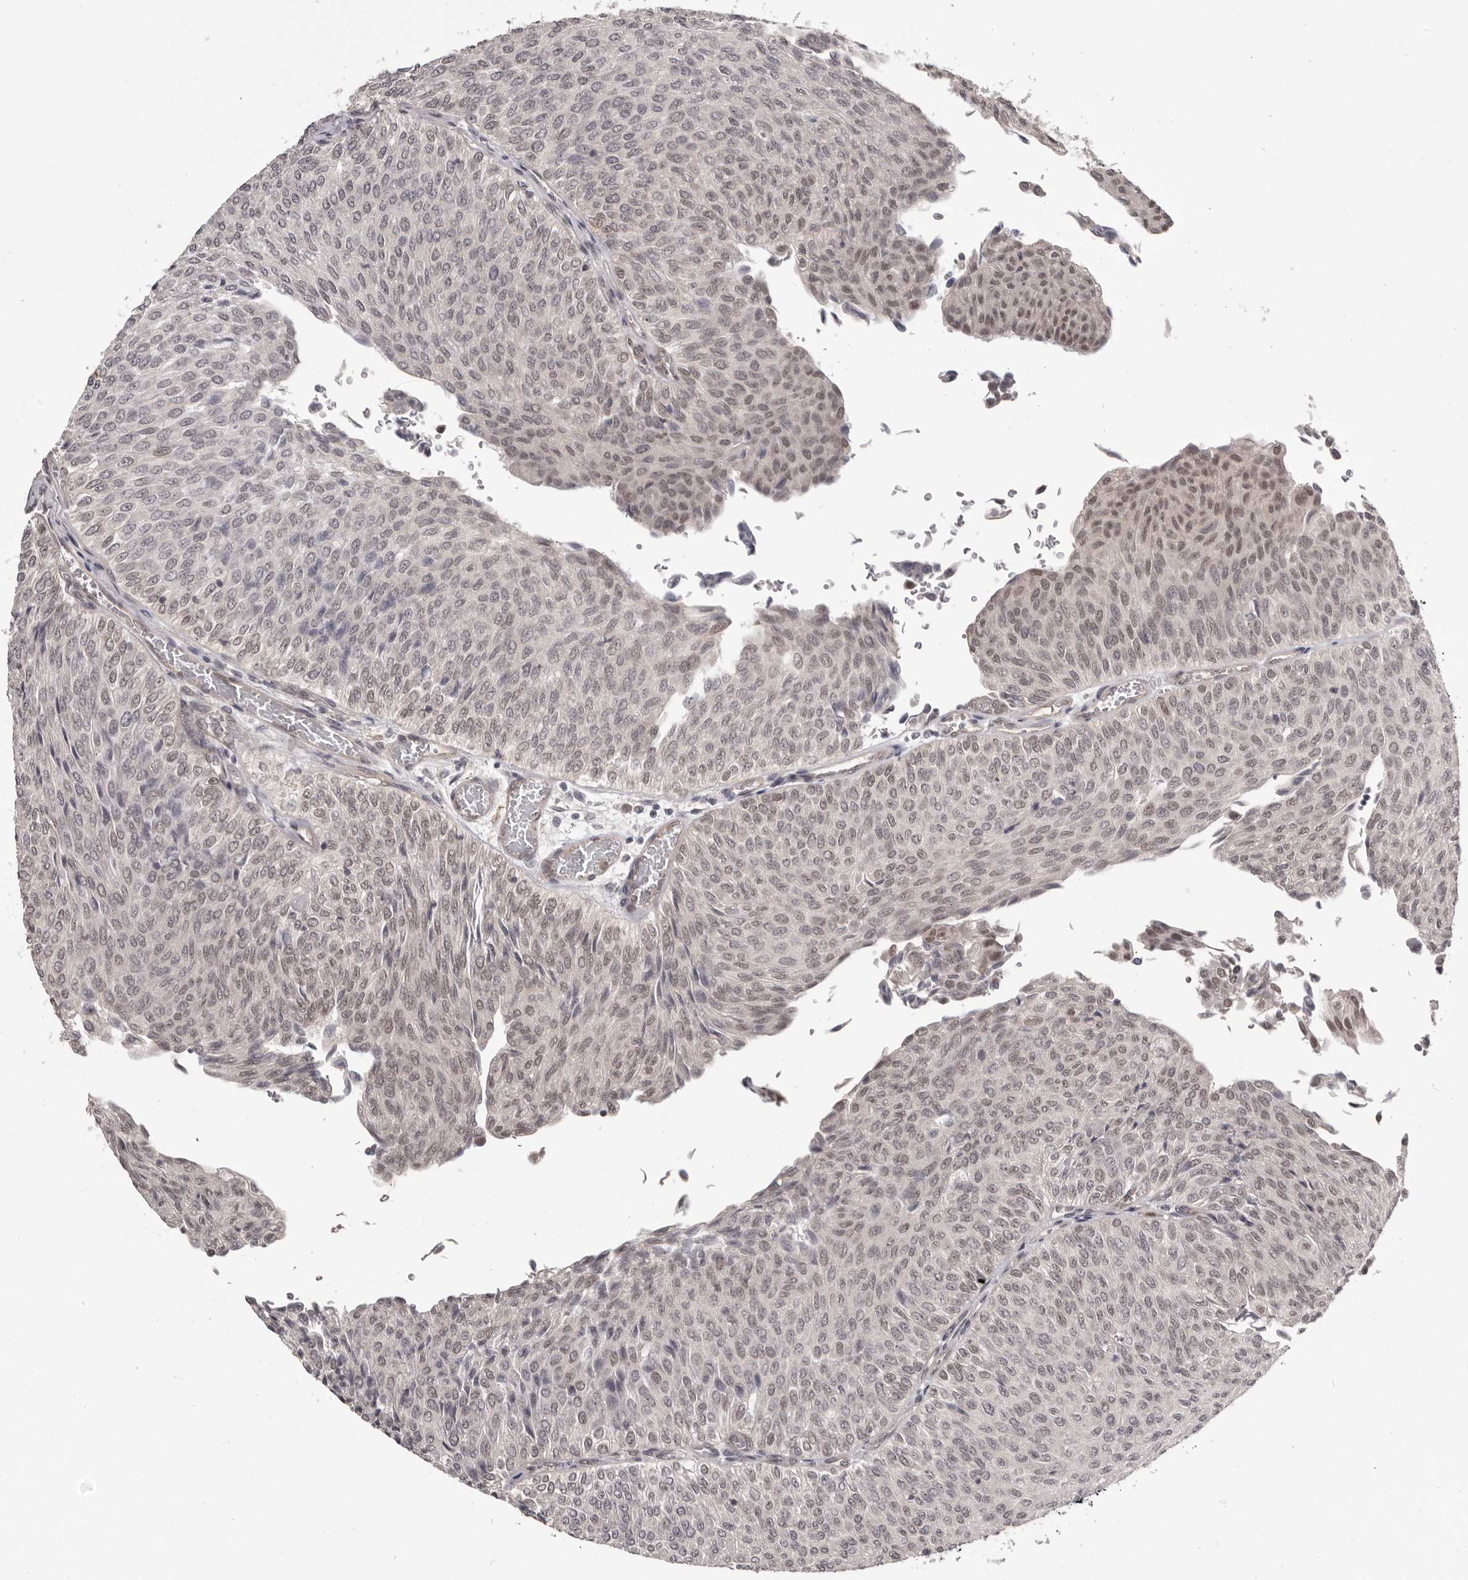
{"staining": {"intensity": "weak", "quantity": "25%-75%", "location": "nuclear"}, "tissue": "urothelial cancer", "cell_type": "Tumor cells", "image_type": "cancer", "snomed": [{"axis": "morphology", "description": "Urothelial carcinoma, Low grade"}, {"axis": "topography", "description": "Urinary bladder"}], "caption": "IHC (DAB) staining of urothelial cancer reveals weak nuclear protein expression in about 25%-75% of tumor cells. (brown staining indicates protein expression, while blue staining denotes nuclei).", "gene": "RNF2", "patient": {"sex": "male", "age": 78}}